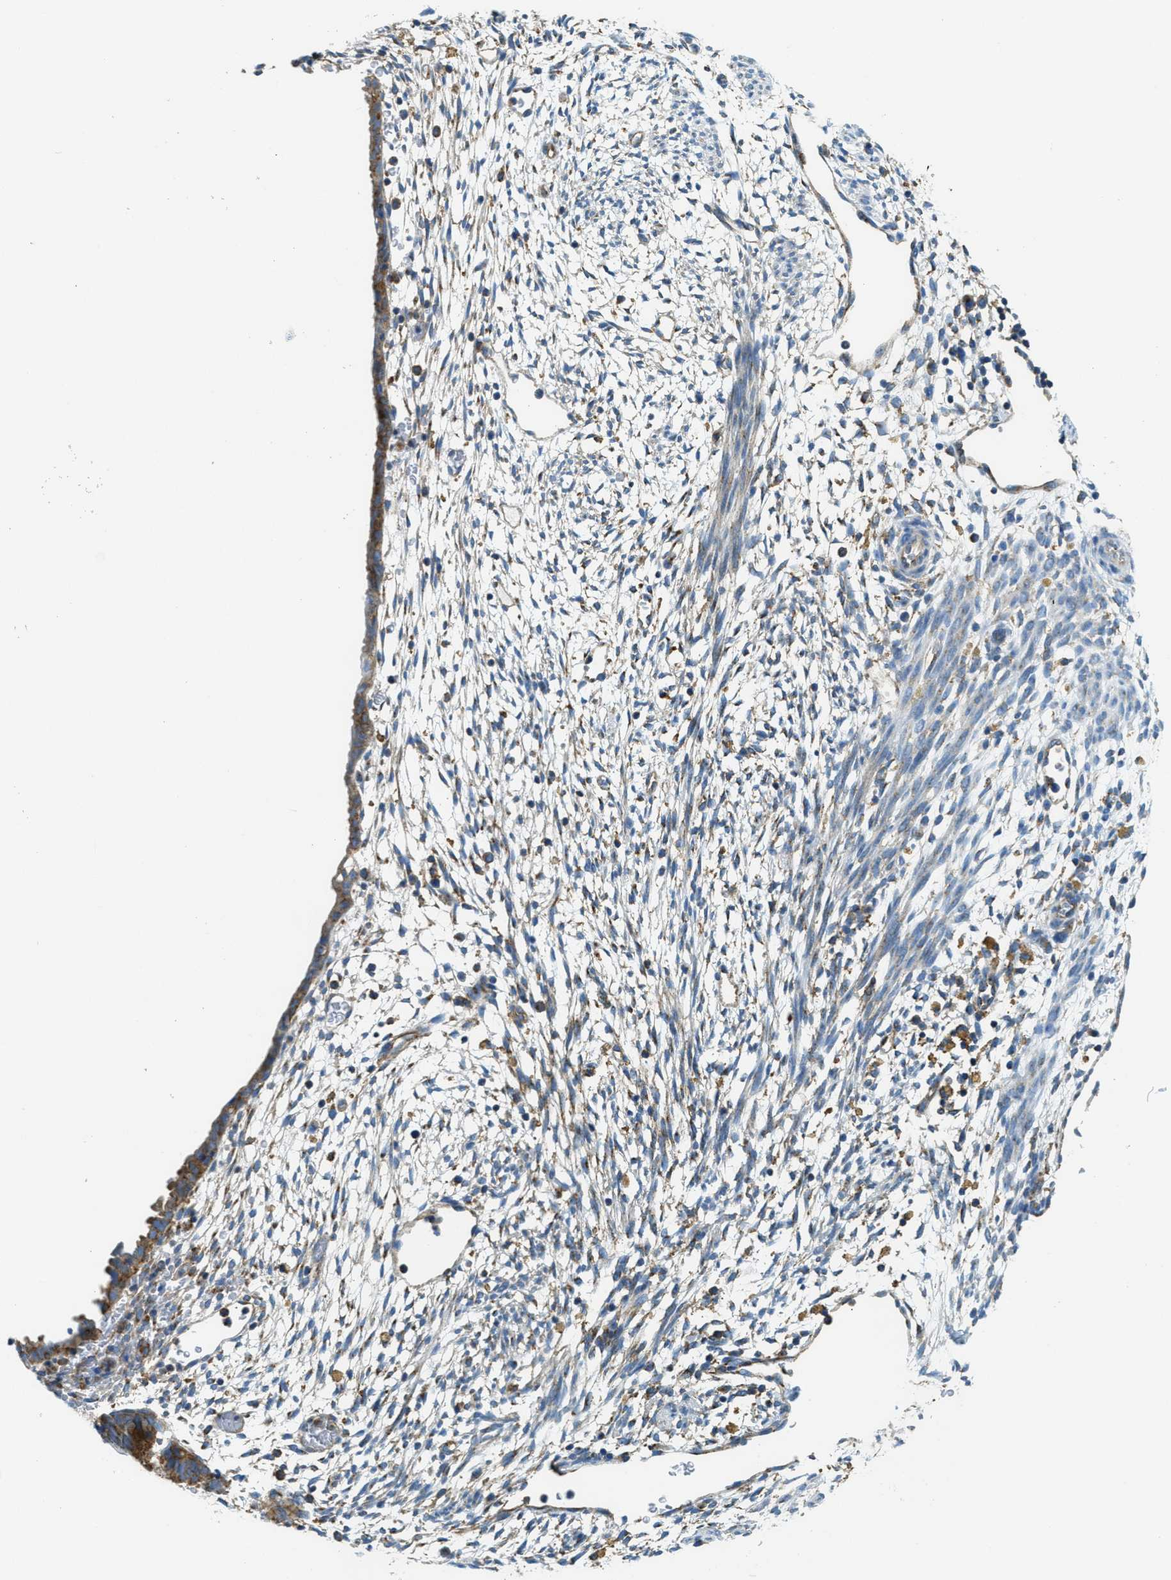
{"staining": {"intensity": "moderate", "quantity": "<25%", "location": "cytoplasmic/membranous"}, "tissue": "endometrium", "cell_type": "Cells in endometrial stroma", "image_type": "normal", "snomed": [{"axis": "morphology", "description": "Normal tissue, NOS"}, {"axis": "morphology", "description": "Atrophy, NOS"}, {"axis": "topography", "description": "Uterus"}, {"axis": "topography", "description": "Endometrium"}], "caption": "Immunohistochemistry of normal endometrium shows low levels of moderate cytoplasmic/membranous staining in about <25% of cells in endometrial stroma.", "gene": "AP2B1", "patient": {"sex": "female", "age": 68}}